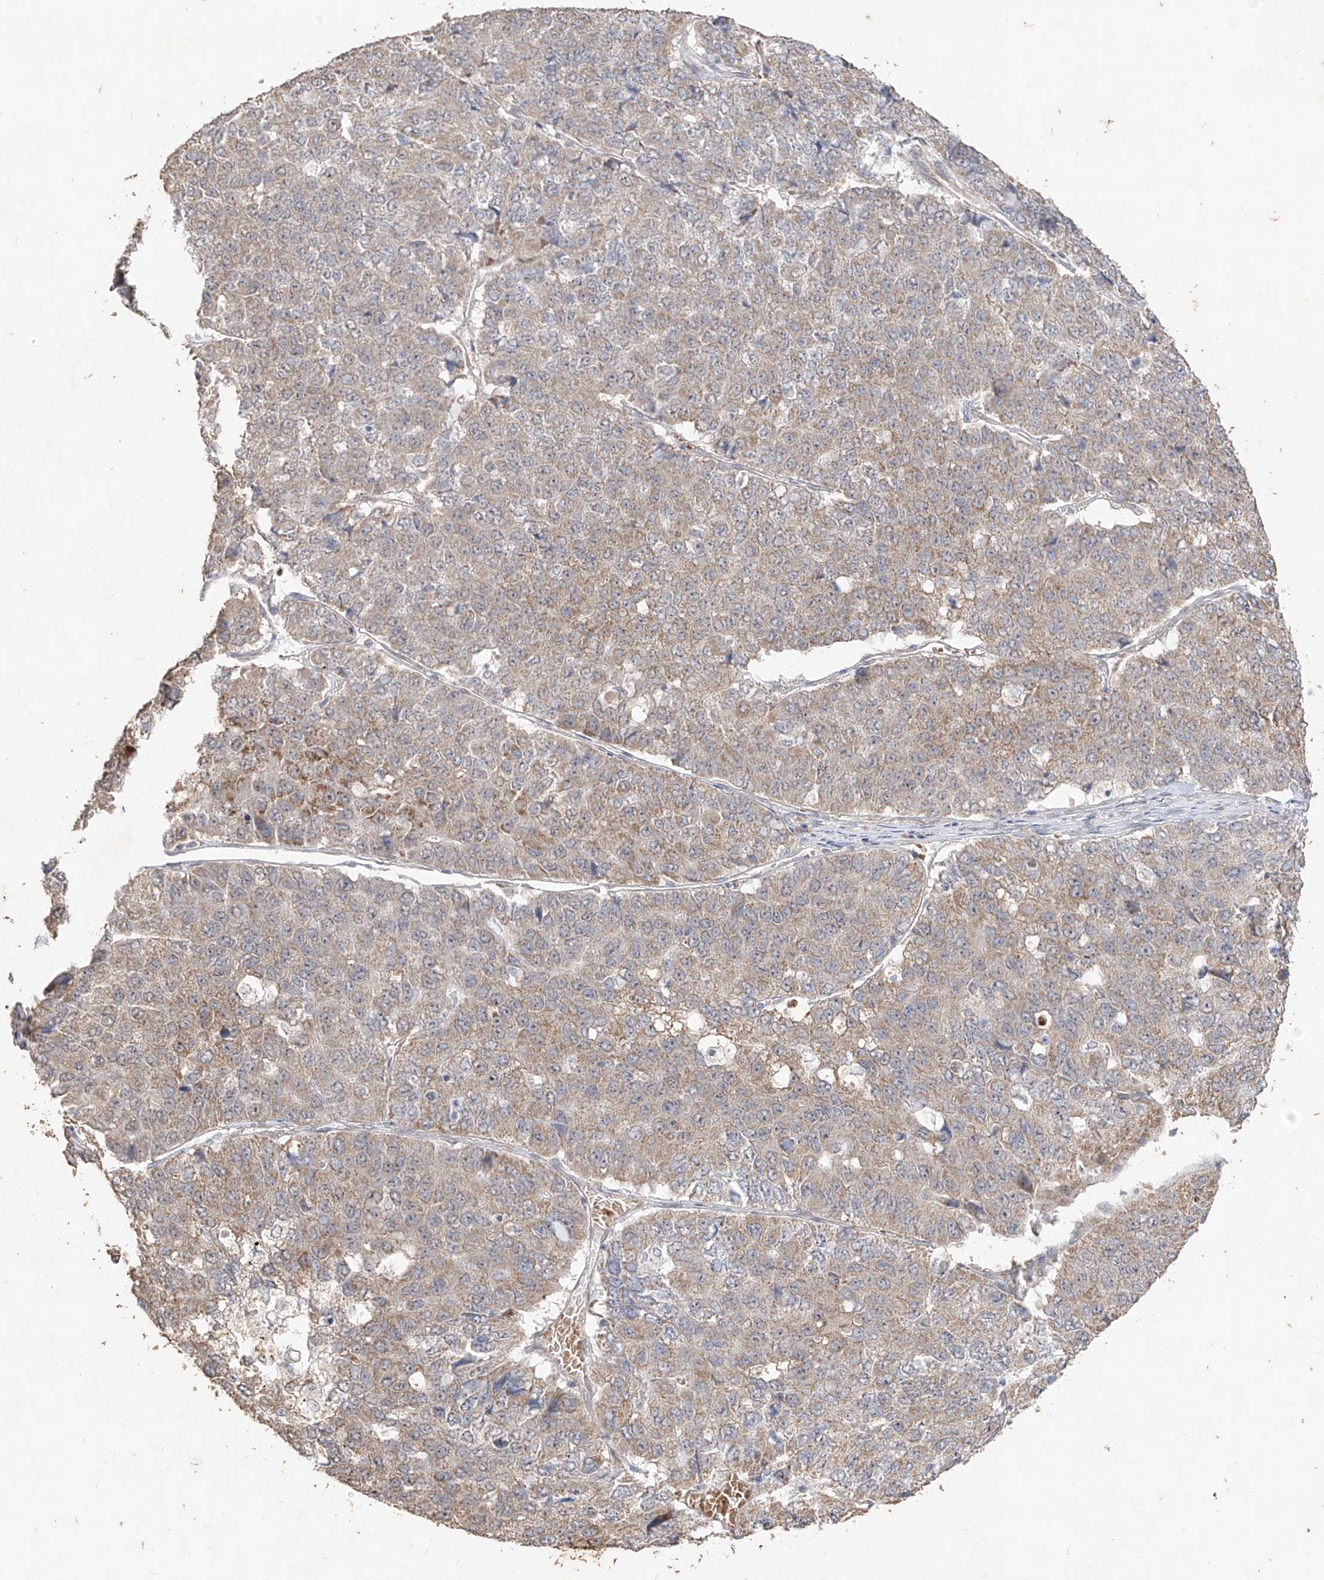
{"staining": {"intensity": "weak", "quantity": ">75%", "location": "cytoplasmic/membranous"}, "tissue": "pancreatic cancer", "cell_type": "Tumor cells", "image_type": "cancer", "snomed": [{"axis": "morphology", "description": "Adenocarcinoma, NOS"}, {"axis": "topography", "description": "Pancreas"}], "caption": "This micrograph exhibits immunohistochemistry (IHC) staining of adenocarcinoma (pancreatic), with low weak cytoplasmic/membranous staining in about >75% of tumor cells.", "gene": "MTUS2", "patient": {"sex": "male", "age": 50}}